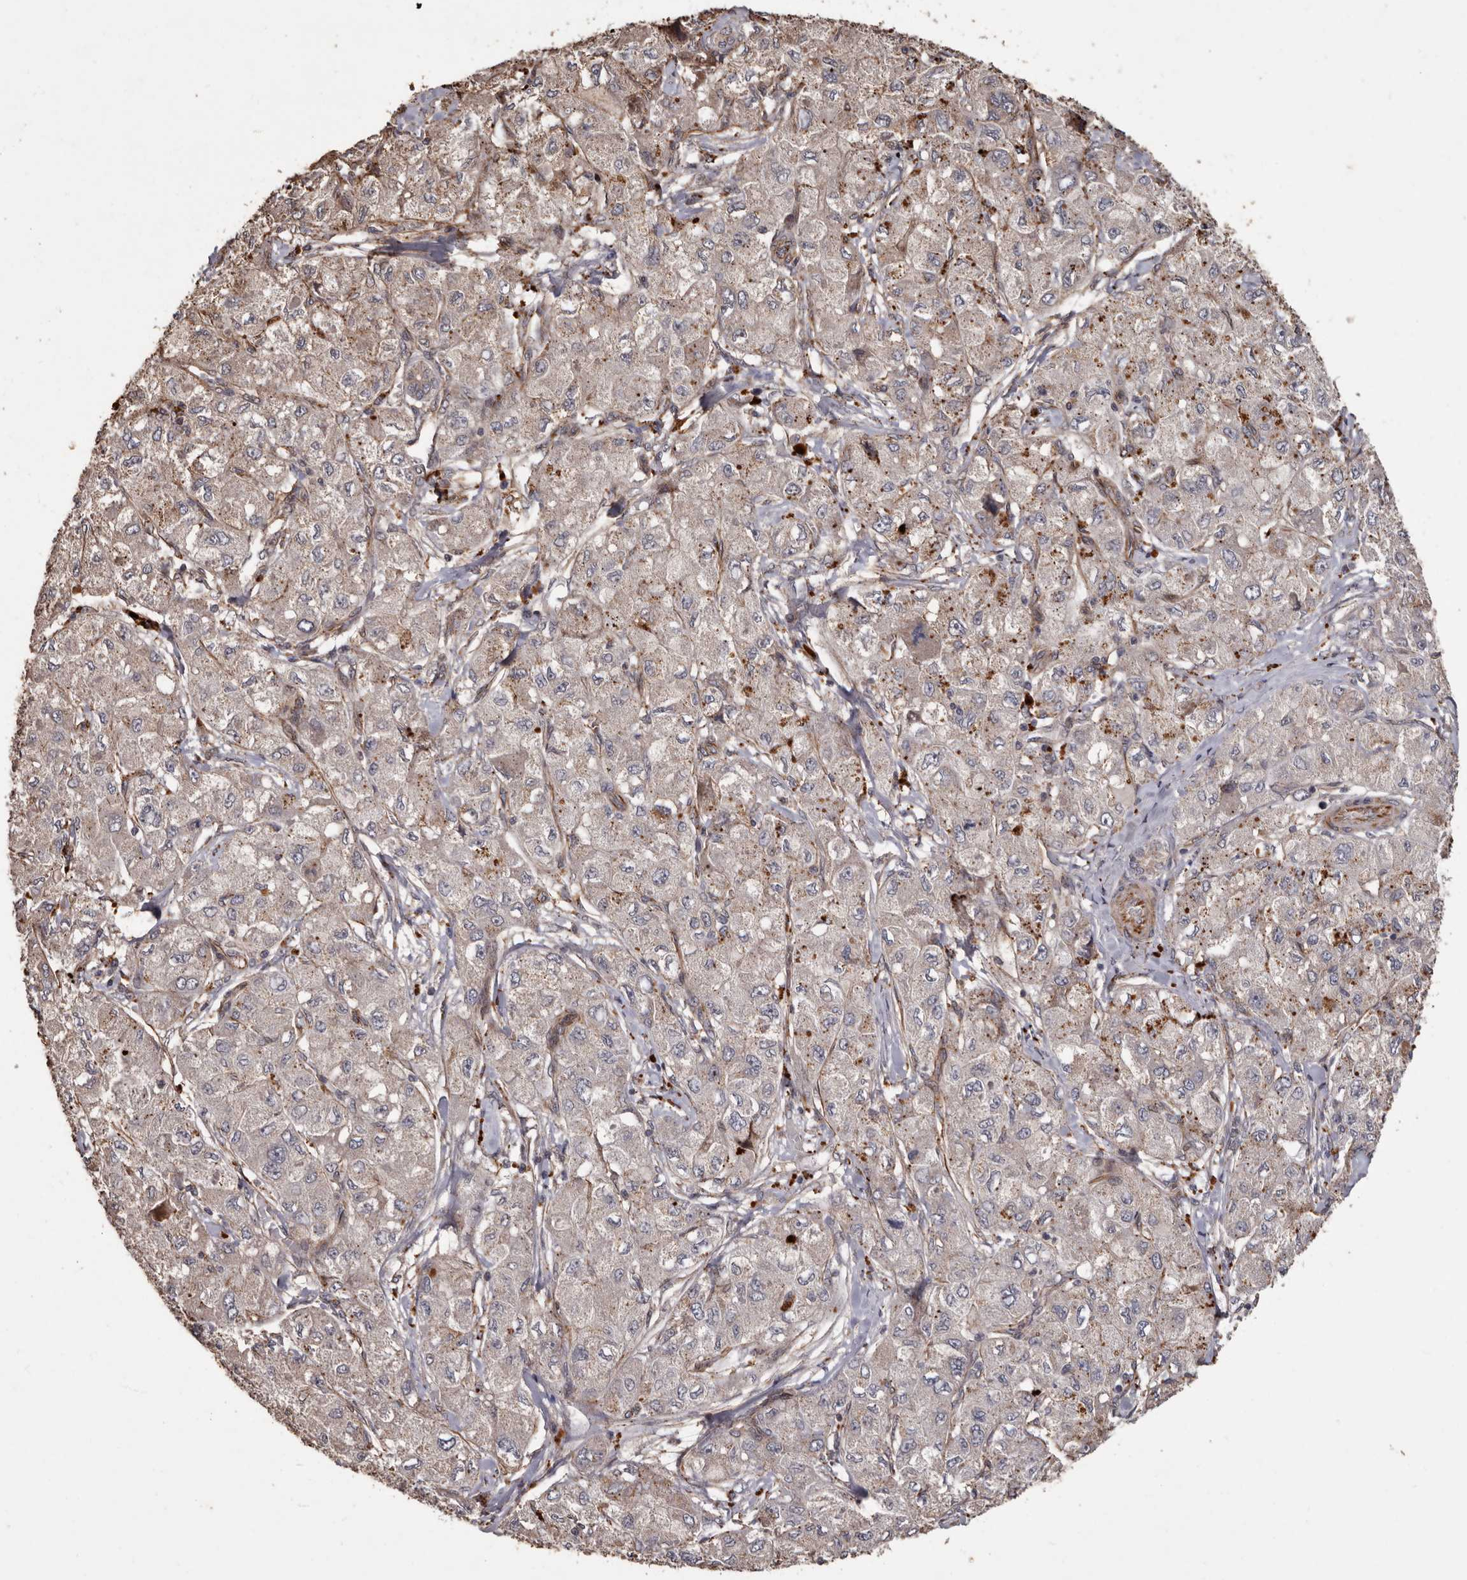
{"staining": {"intensity": "moderate", "quantity": "25%-75%", "location": "cytoplasmic/membranous"}, "tissue": "liver cancer", "cell_type": "Tumor cells", "image_type": "cancer", "snomed": [{"axis": "morphology", "description": "Carcinoma, Hepatocellular, NOS"}, {"axis": "topography", "description": "Liver"}], "caption": "Moderate cytoplasmic/membranous positivity for a protein is present in about 25%-75% of tumor cells of liver hepatocellular carcinoma using immunohistochemistry (IHC).", "gene": "BRAT1", "patient": {"sex": "male", "age": 80}}